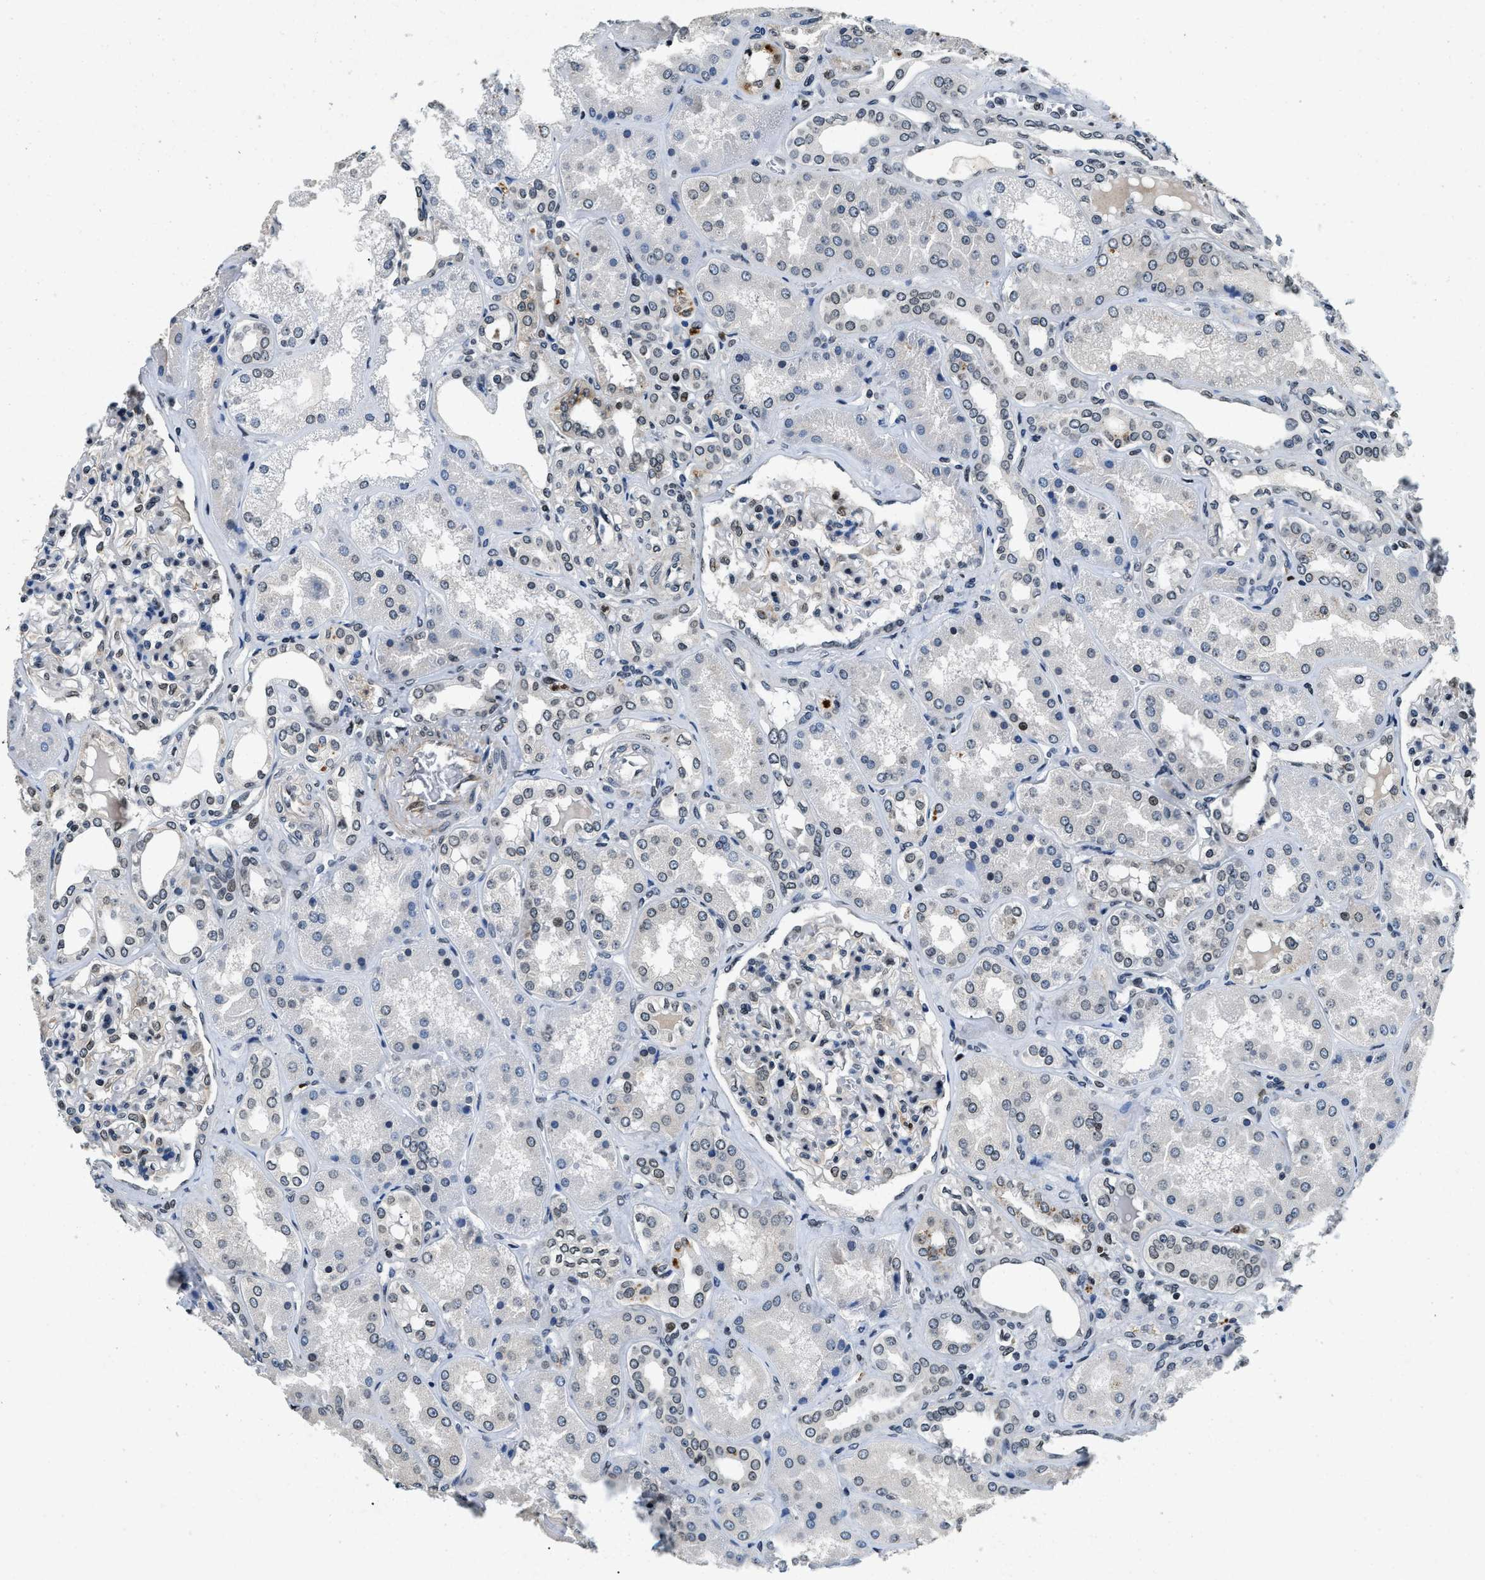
{"staining": {"intensity": "weak", "quantity": ">75%", "location": "nuclear"}, "tissue": "kidney", "cell_type": "Cells in glomeruli", "image_type": "normal", "snomed": [{"axis": "morphology", "description": "Normal tissue, NOS"}, {"axis": "topography", "description": "Kidney"}], "caption": "About >75% of cells in glomeruli in benign human kidney show weak nuclear protein staining as visualized by brown immunohistochemical staining.", "gene": "ZC3HC1", "patient": {"sex": "female", "age": 56}}